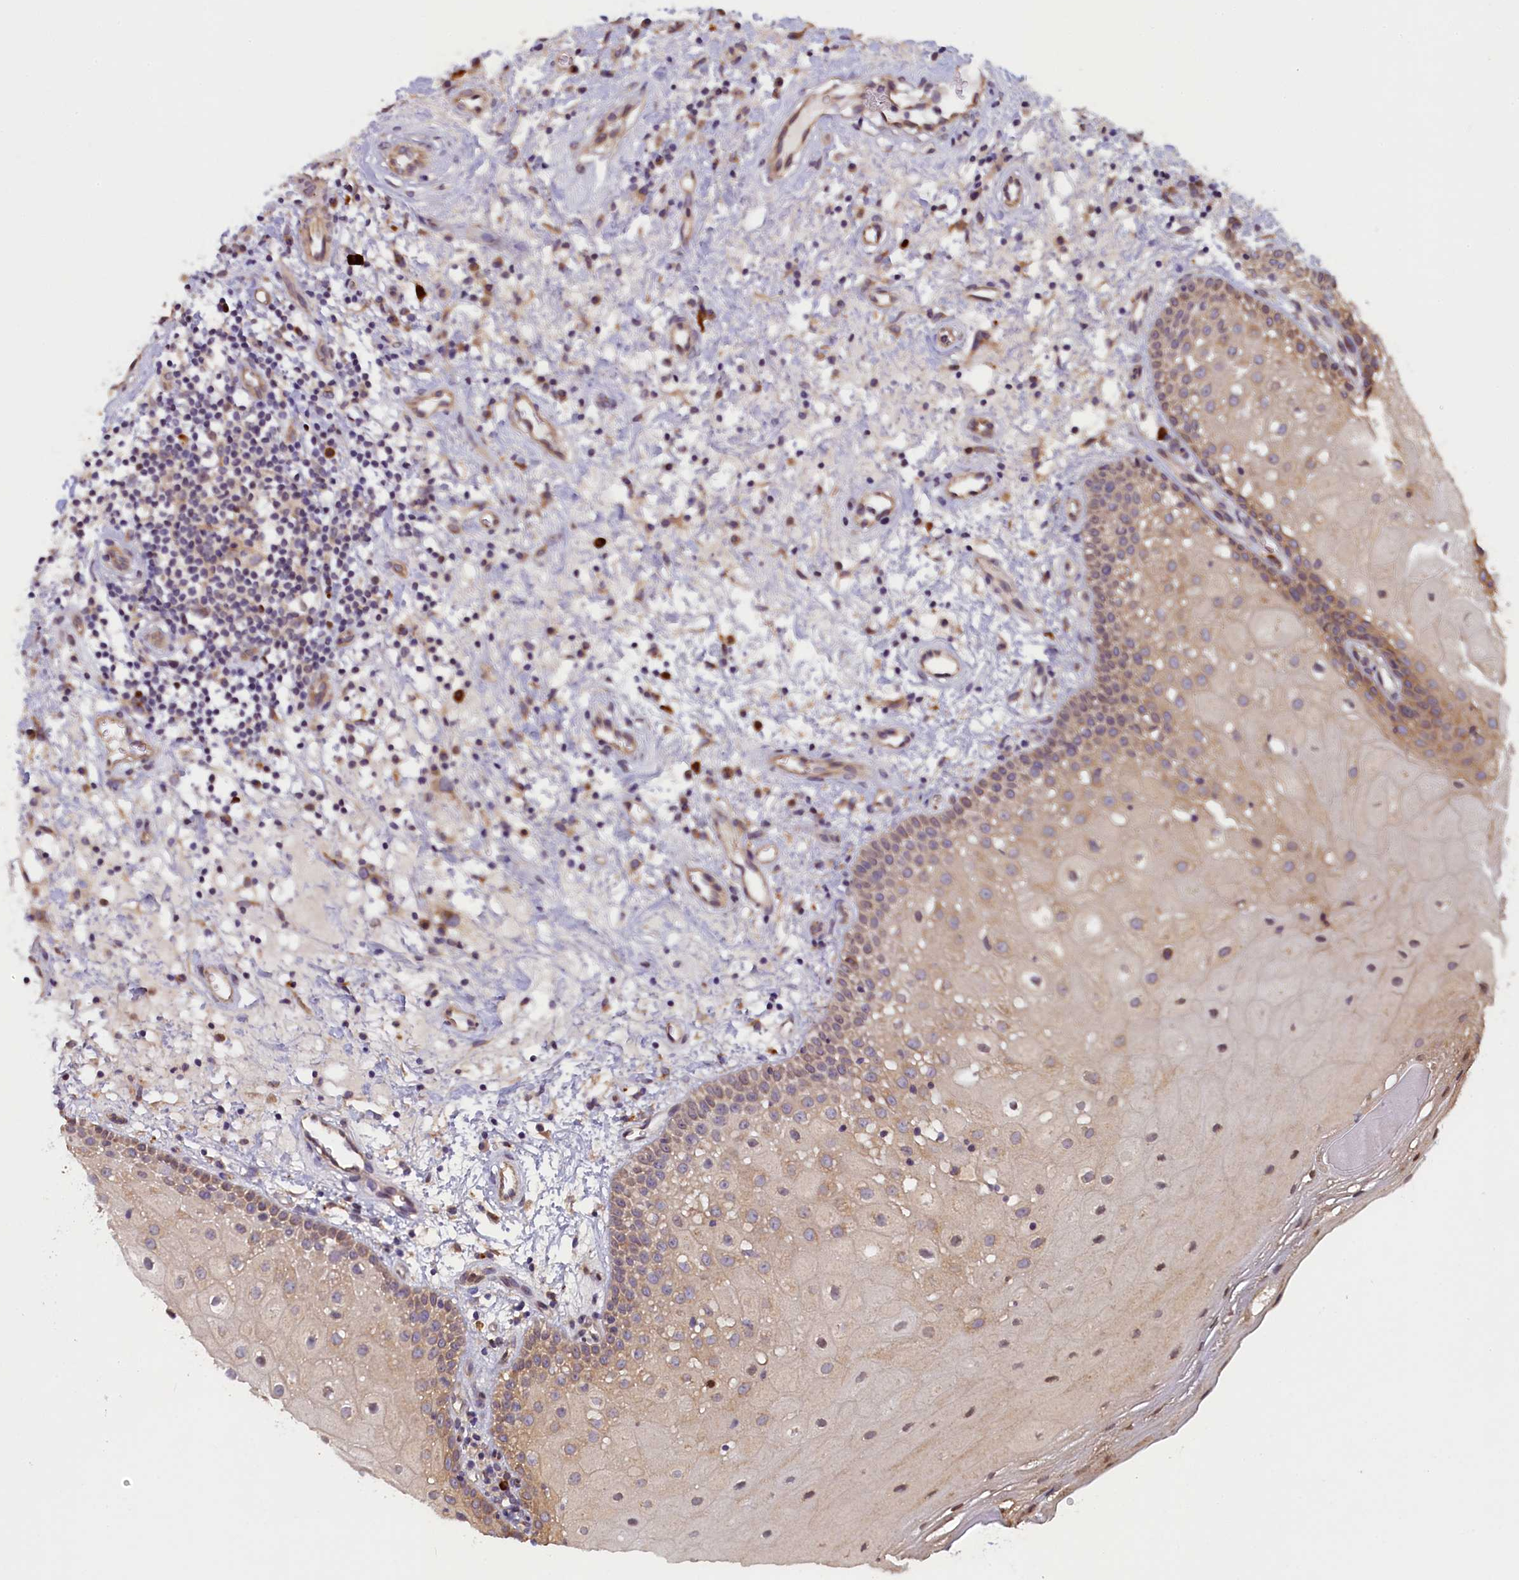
{"staining": {"intensity": "moderate", "quantity": "<25%", "location": "cytoplasmic/membranous"}, "tissue": "oral mucosa", "cell_type": "Squamous epithelial cells", "image_type": "normal", "snomed": [{"axis": "morphology", "description": "Normal tissue, NOS"}, {"axis": "topography", "description": "Oral tissue"}], "caption": "Protein expression analysis of unremarkable oral mucosa reveals moderate cytoplasmic/membranous positivity in approximately <25% of squamous epithelial cells. The protein of interest is stained brown, and the nuclei are stained in blue (DAB (3,3'-diaminobenzidine) IHC with brightfield microscopy, high magnification).", "gene": "CCDC9B", "patient": {"sex": "male", "age": 74}}